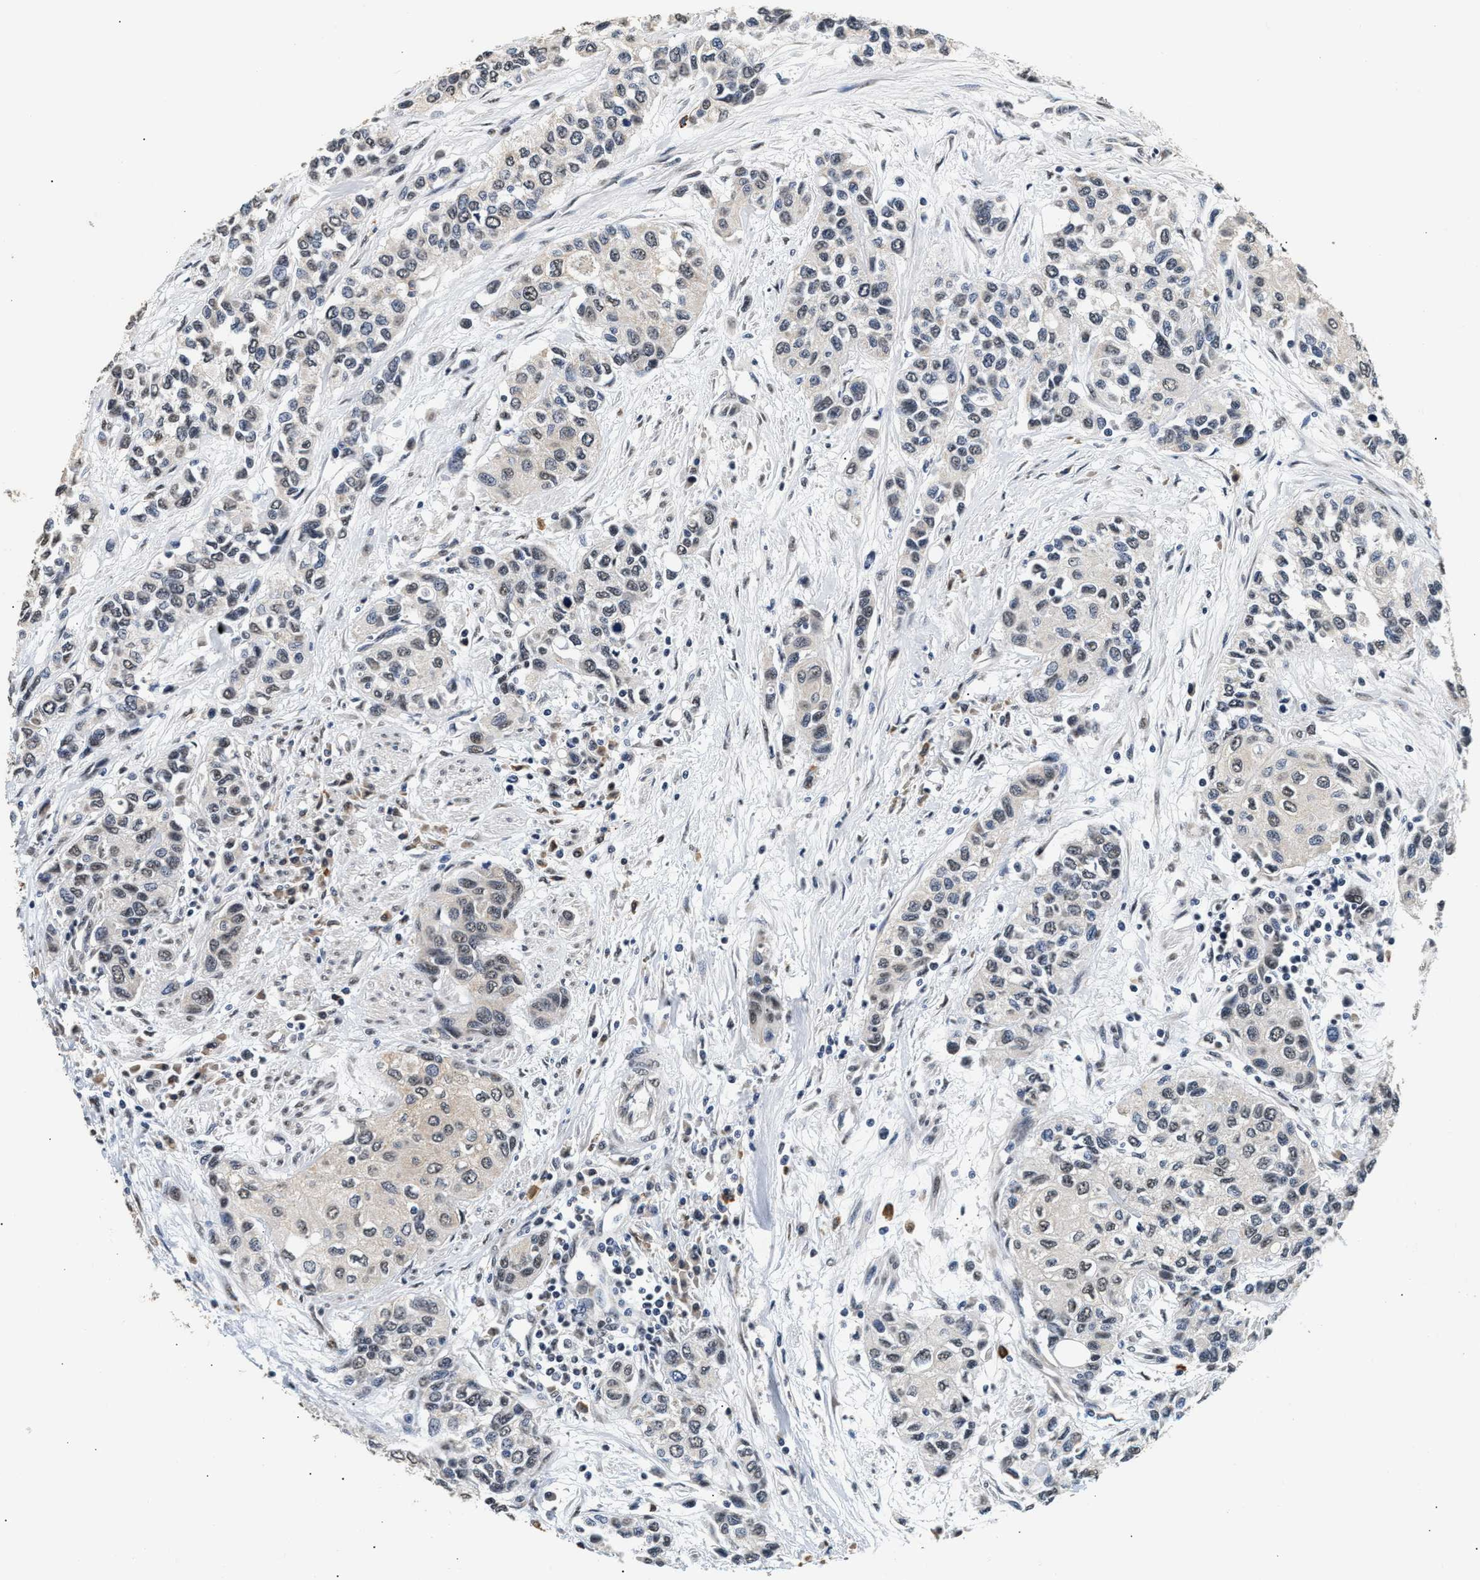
{"staining": {"intensity": "negative", "quantity": "none", "location": "none"}, "tissue": "urothelial cancer", "cell_type": "Tumor cells", "image_type": "cancer", "snomed": [{"axis": "morphology", "description": "Urothelial carcinoma, High grade"}, {"axis": "topography", "description": "Urinary bladder"}], "caption": "Immunohistochemistry (IHC) image of urothelial cancer stained for a protein (brown), which exhibits no expression in tumor cells. (Brightfield microscopy of DAB IHC at high magnification).", "gene": "THOC1", "patient": {"sex": "female", "age": 56}}